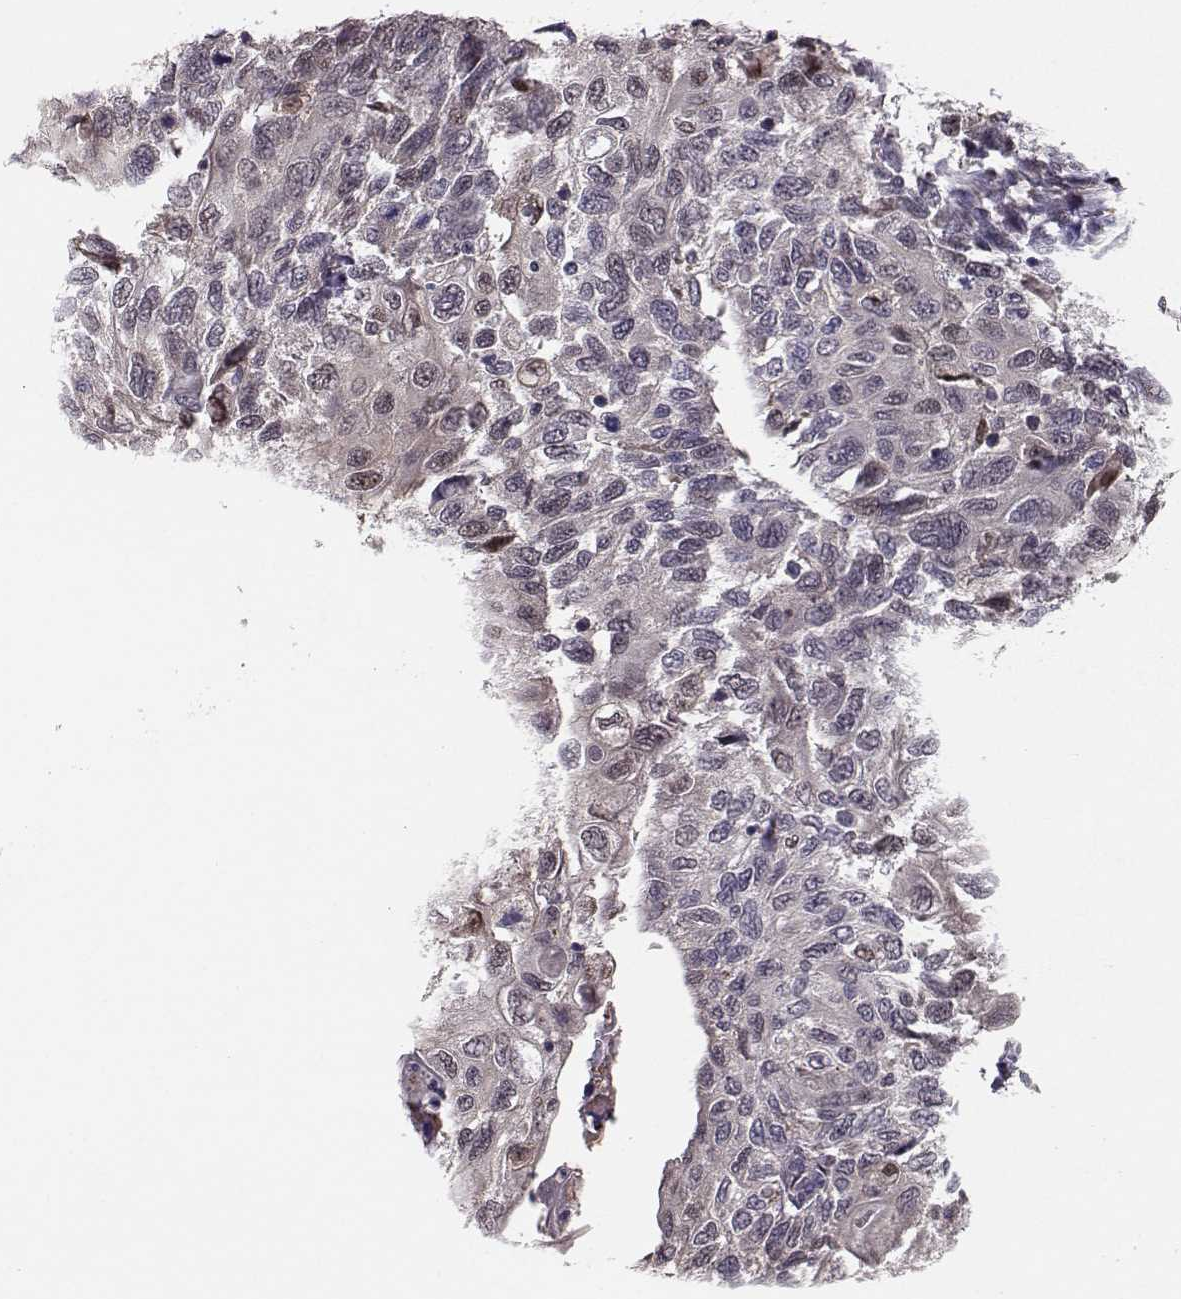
{"staining": {"intensity": "weak", "quantity": "<25%", "location": "nuclear"}, "tissue": "cervical cancer", "cell_type": "Tumor cells", "image_type": "cancer", "snomed": [{"axis": "morphology", "description": "Squamous cell carcinoma, NOS"}, {"axis": "topography", "description": "Cervix"}], "caption": "The immunohistochemistry micrograph has no significant expression in tumor cells of squamous cell carcinoma (cervical) tissue.", "gene": "PKP2", "patient": {"sex": "female", "age": 70}}